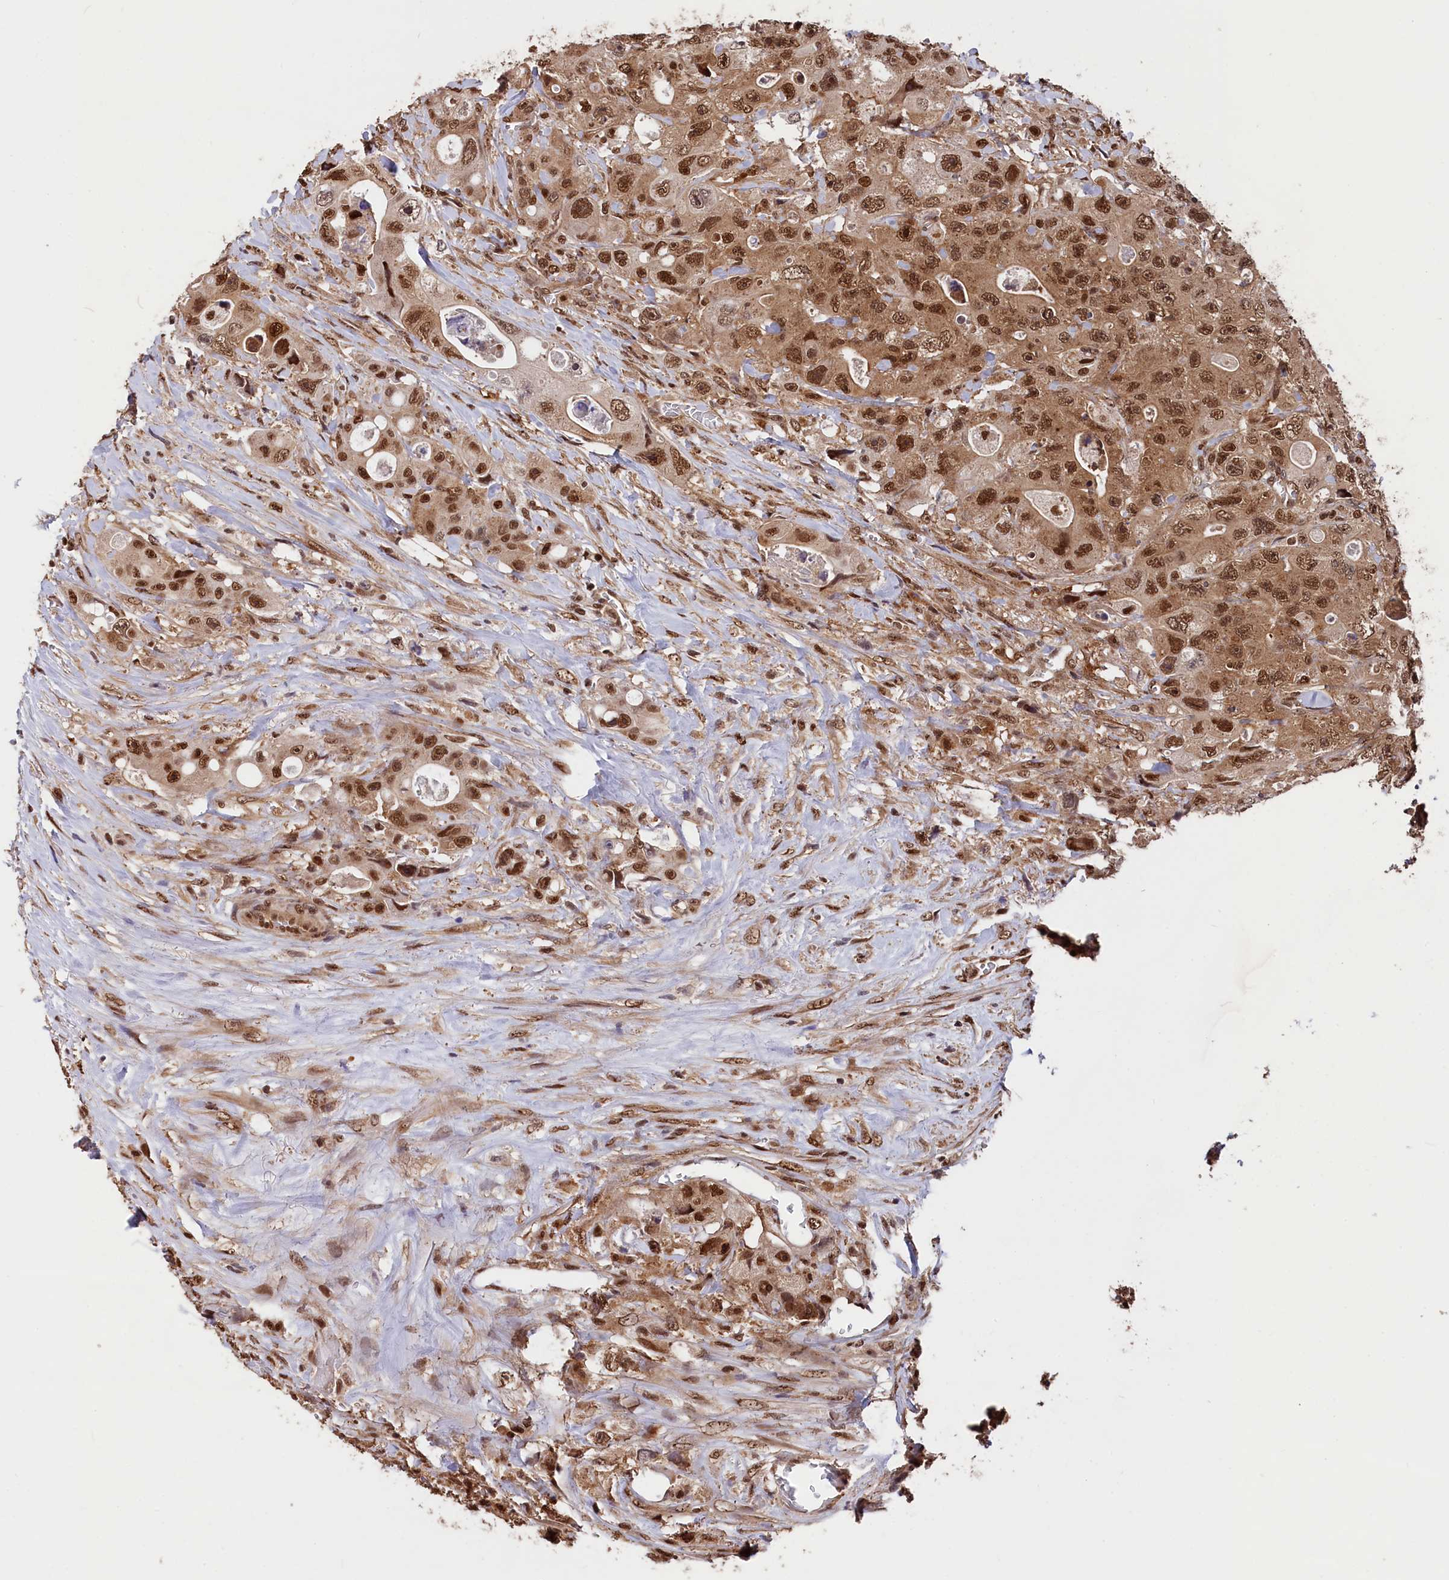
{"staining": {"intensity": "moderate", "quantity": ">75%", "location": "nuclear"}, "tissue": "colorectal cancer", "cell_type": "Tumor cells", "image_type": "cancer", "snomed": [{"axis": "morphology", "description": "Adenocarcinoma, NOS"}, {"axis": "topography", "description": "Colon"}], "caption": "Colorectal cancer (adenocarcinoma) stained for a protein displays moderate nuclear positivity in tumor cells. (brown staining indicates protein expression, while blue staining denotes nuclei).", "gene": "ADRM1", "patient": {"sex": "female", "age": 46}}